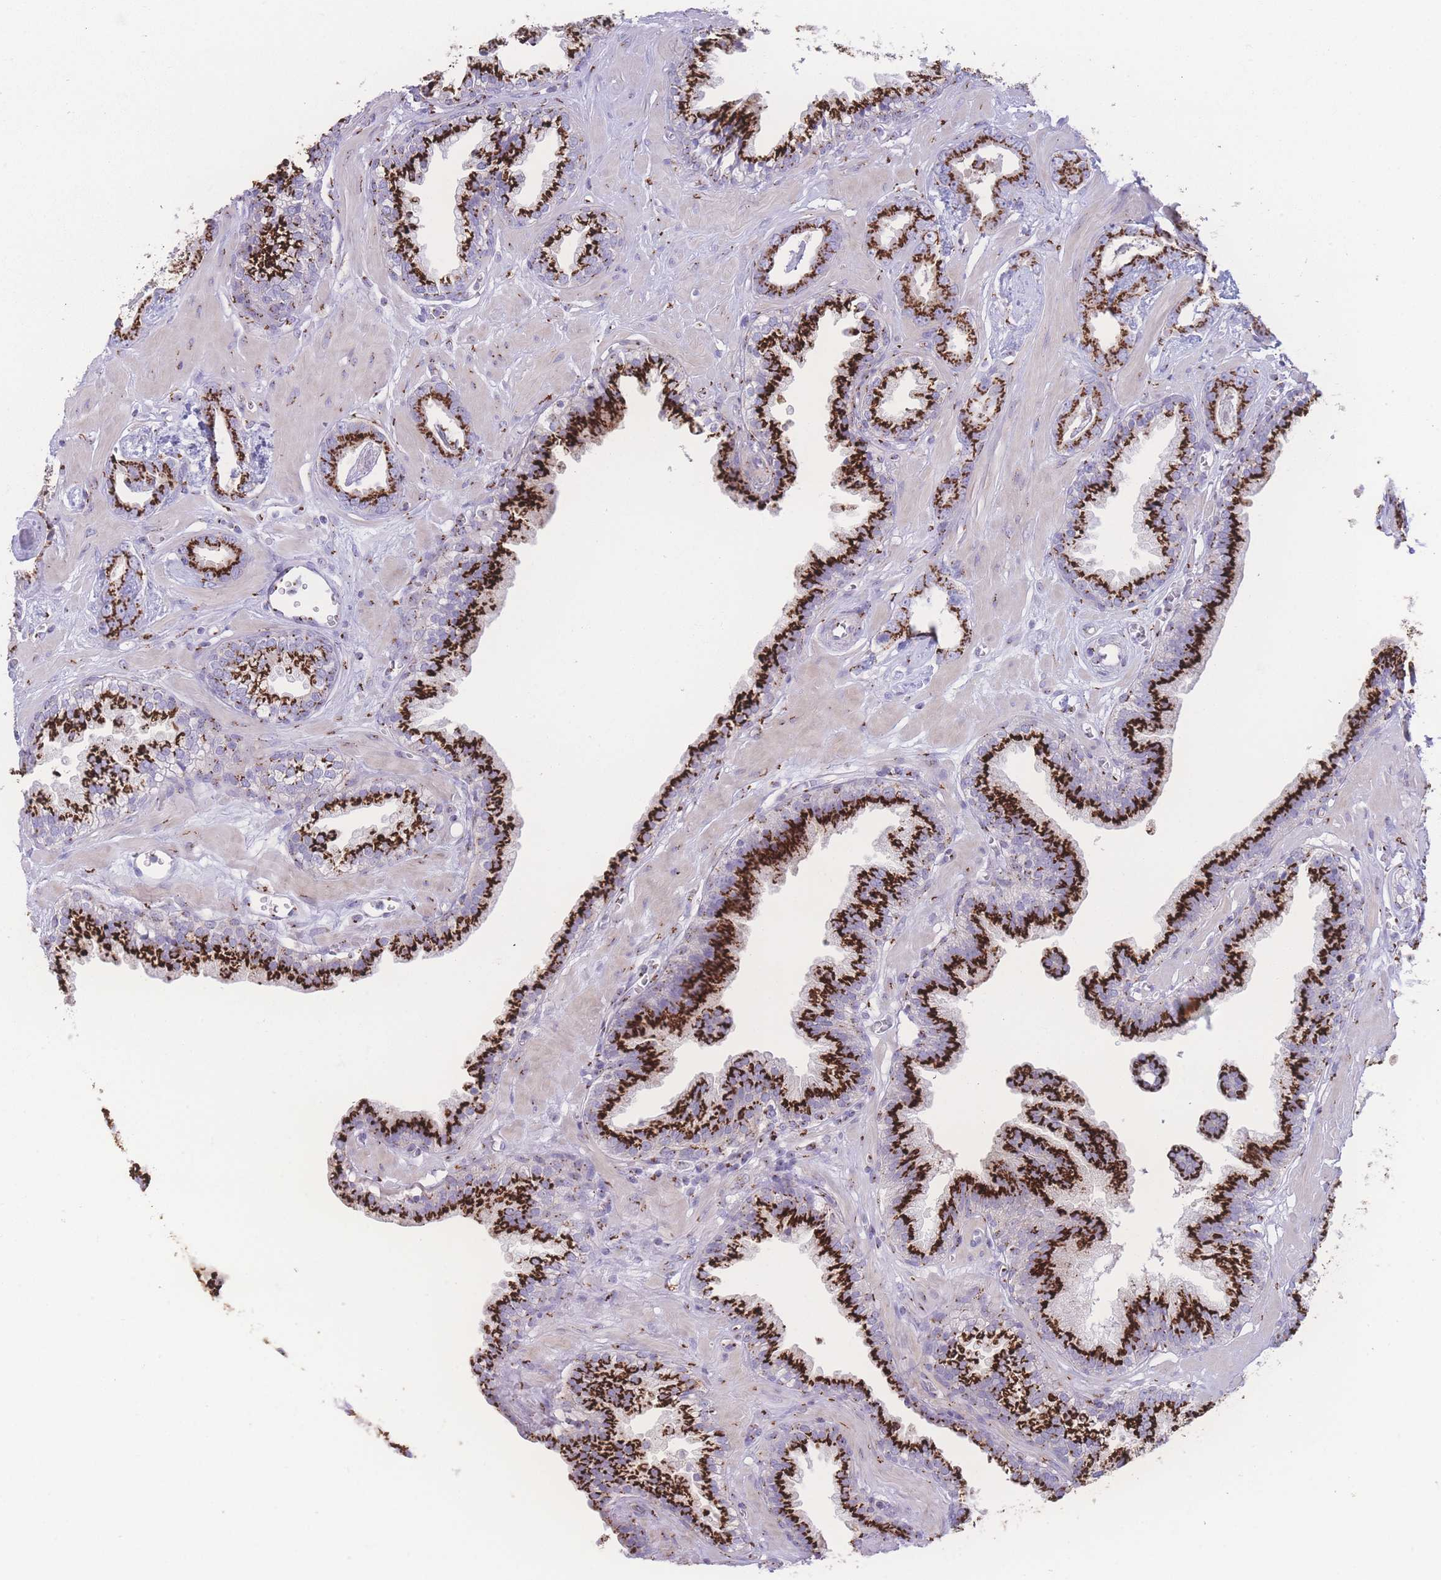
{"staining": {"intensity": "strong", "quantity": ">75%", "location": "cytoplasmic/membranous"}, "tissue": "prostate cancer", "cell_type": "Tumor cells", "image_type": "cancer", "snomed": [{"axis": "morphology", "description": "Adenocarcinoma, Low grade"}, {"axis": "topography", "description": "Prostate"}], "caption": "A brown stain labels strong cytoplasmic/membranous staining of a protein in prostate cancer tumor cells.", "gene": "GOLM2", "patient": {"sex": "male", "age": 60}}